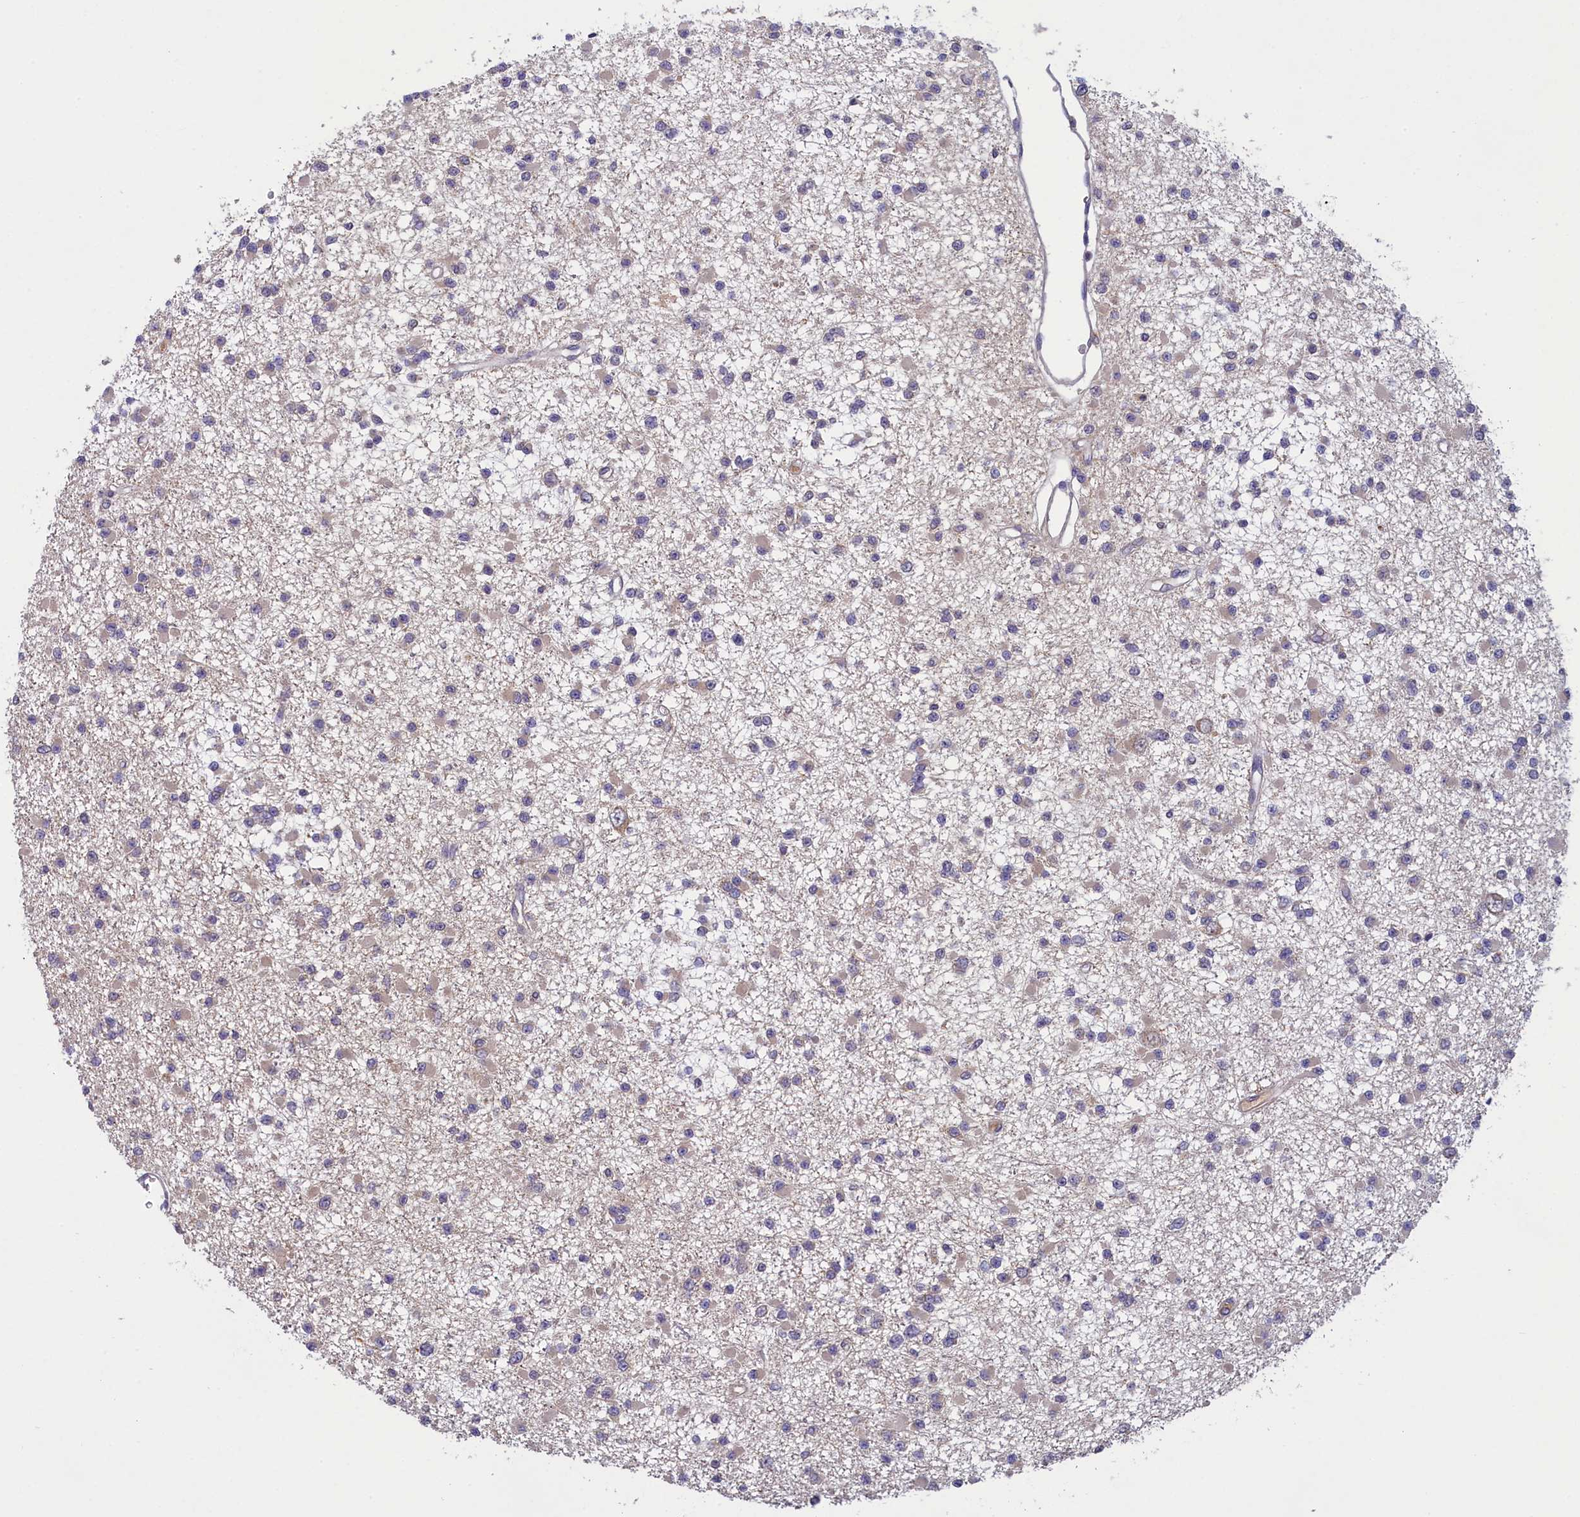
{"staining": {"intensity": "weak", "quantity": "<25%", "location": "cytoplasmic/membranous"}, "tissue": "glioma", "cell_type": "Tumor cells", "image_type": "cancer", "snomed": [{"axis": "morphology", "description": "Glioma, malignant, Low grade"}, {"axis": "topography", "description": "Brain"}], "caption": "This is an immunohistochemistry (IHC) image of malignant low-grade glioma. There is no expression in tumor cells.", "gene": "NUDT6", "patient": {"sex": "female", "age": 22}}